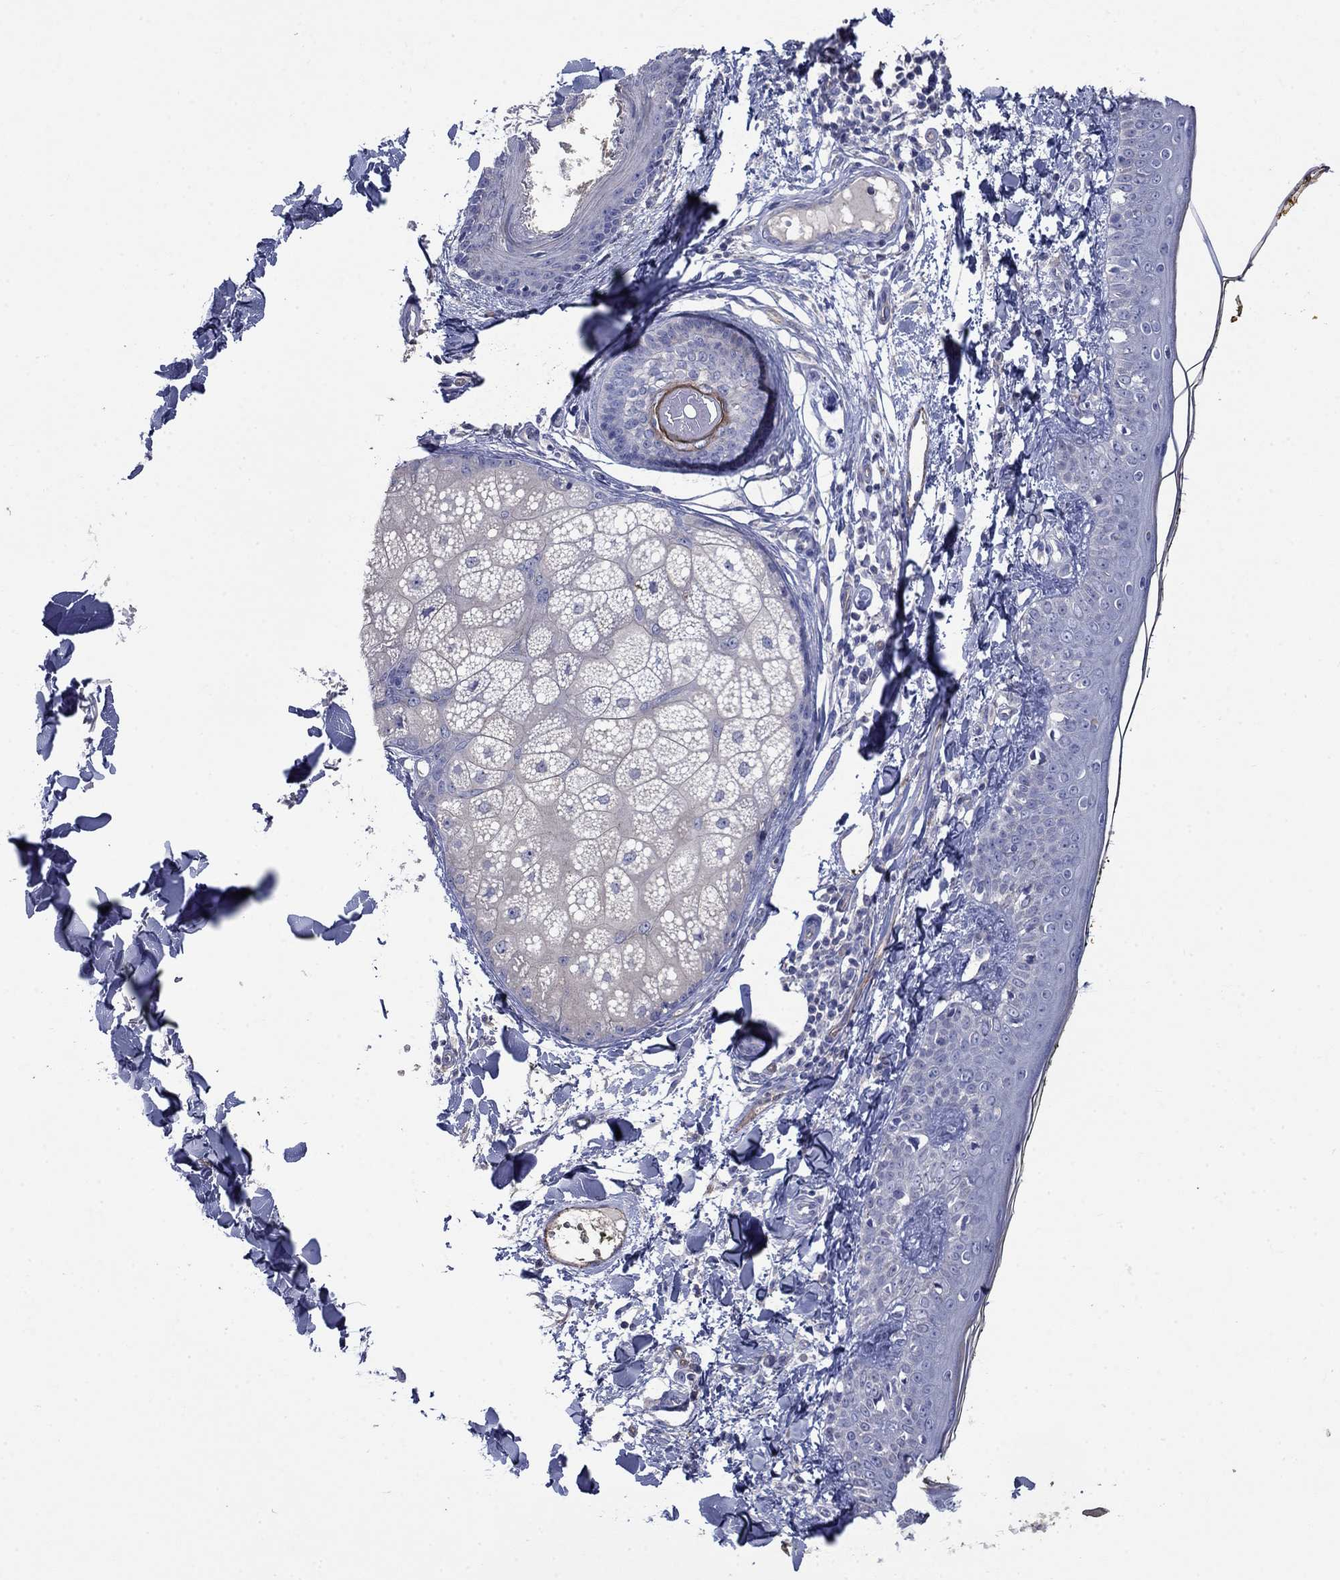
{"staining": {"intensity": "negative", "quantity": "none", "location": "none"}, "tissue": "skin", "cell_type": "Fibroblasts", "image_type": "normal", "snomed": [{"axis": "morphology", "description": "Normal tissue, NOS"}, {"axis": "topography", "description": "Skin"}], "caption": "Fibroblasts are negative for protein expression in normal human skin. (DAB immunohistochemistry with hematoxylin counter stain).", "gene": "FLNC", "patient": {"sex": "male", "age": 76}}